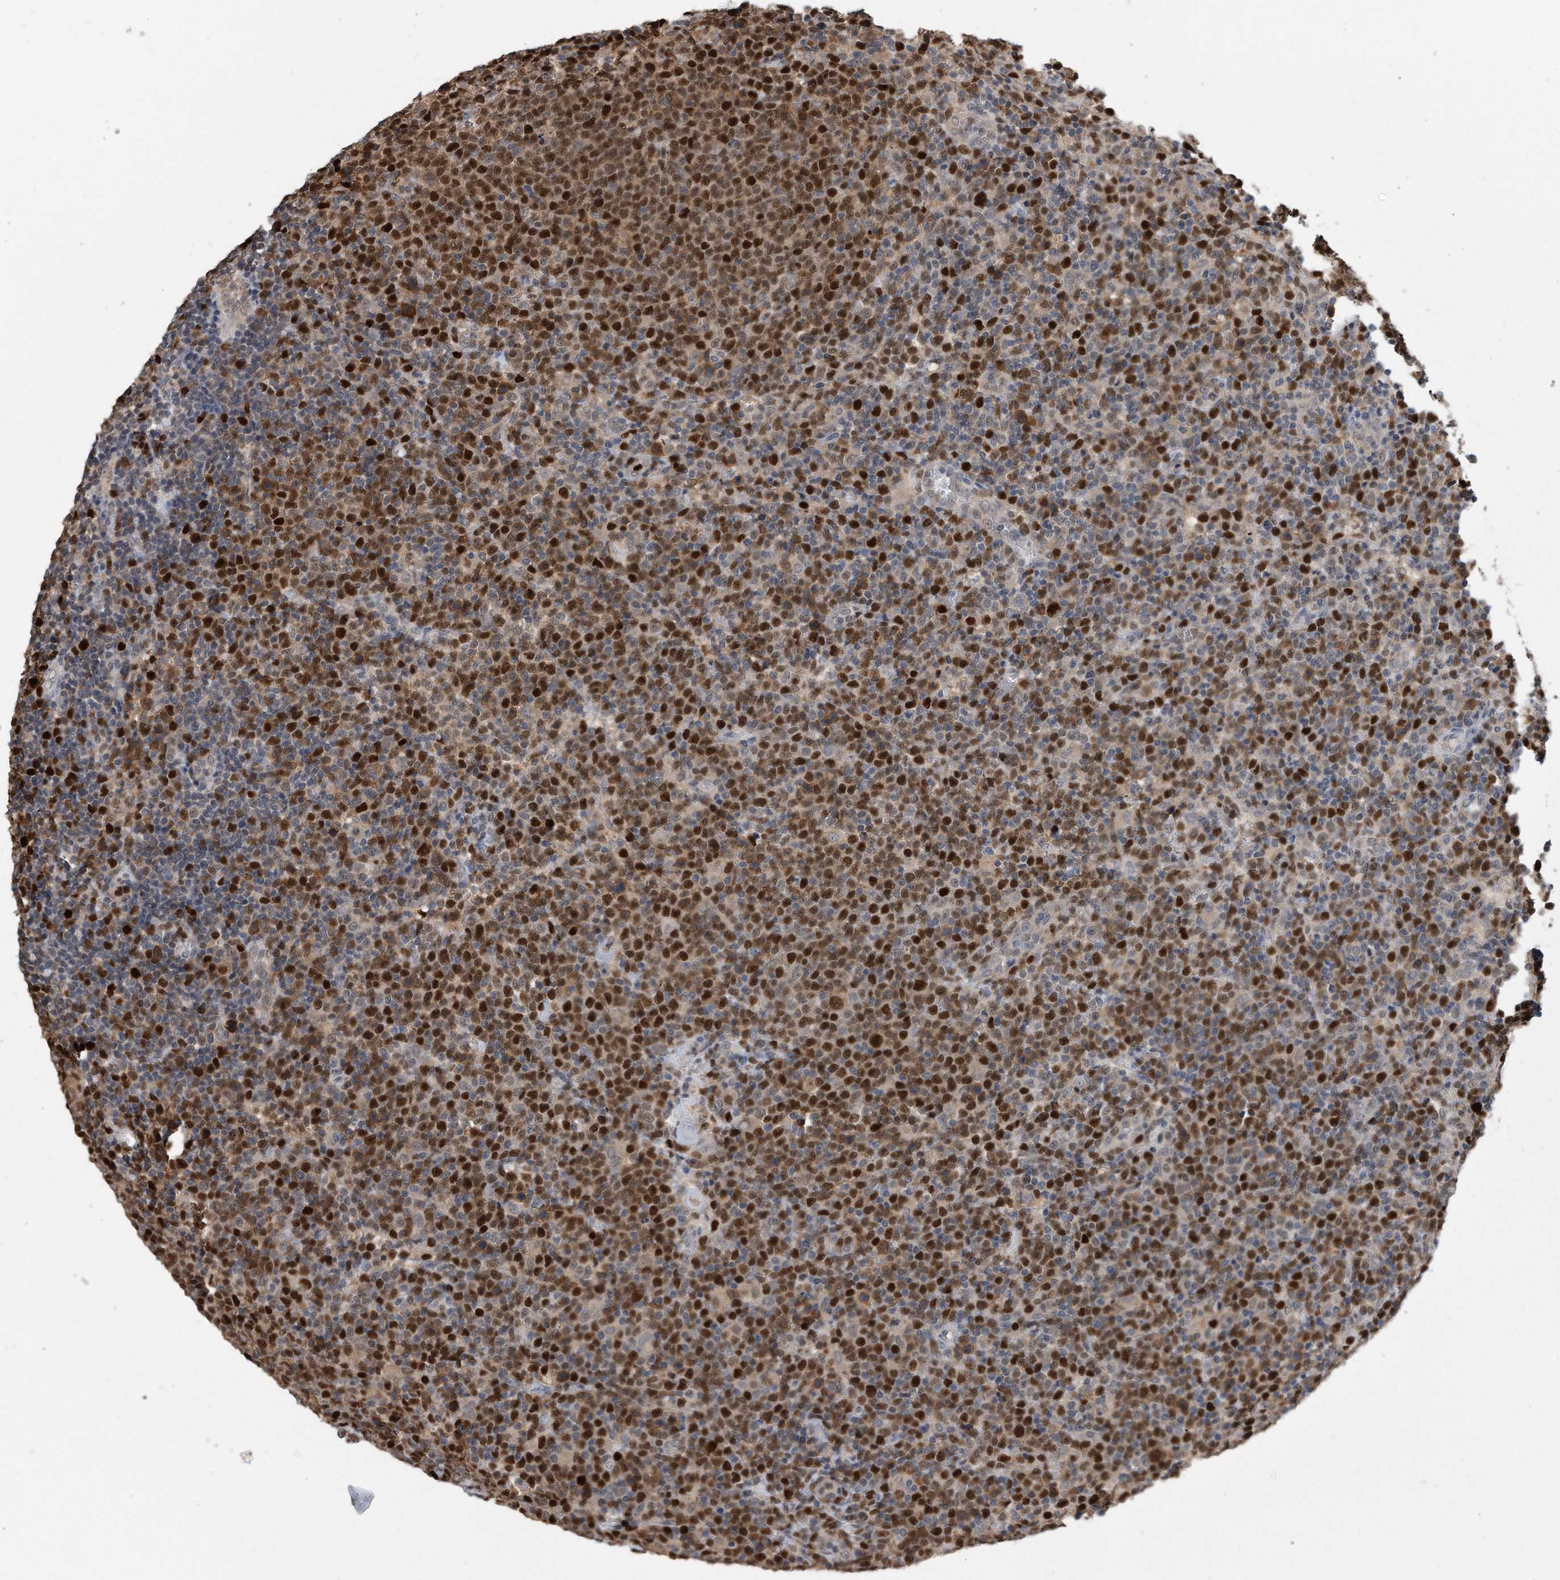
{"staining": {"intensity": "strong", "quantity": ">75%", "location": "nuclear"}, "tissue": "lymphoma", "cell_type": "Tumor cells", "image_type": "cancer", "snomed": [{"axis": "morphology", "description": "Malignant lymphoma, non-Hodgkin's type, High grade"}, {"axis": "topography", "description": "Lymph node"}], "caption": "Lymphoma was stained to show a protein in brown. There is high levels of strong nuclear staining in about >75% of tumor cells.", "gene": "PCNA", "patient": {"sex": "male", "age": 61}}